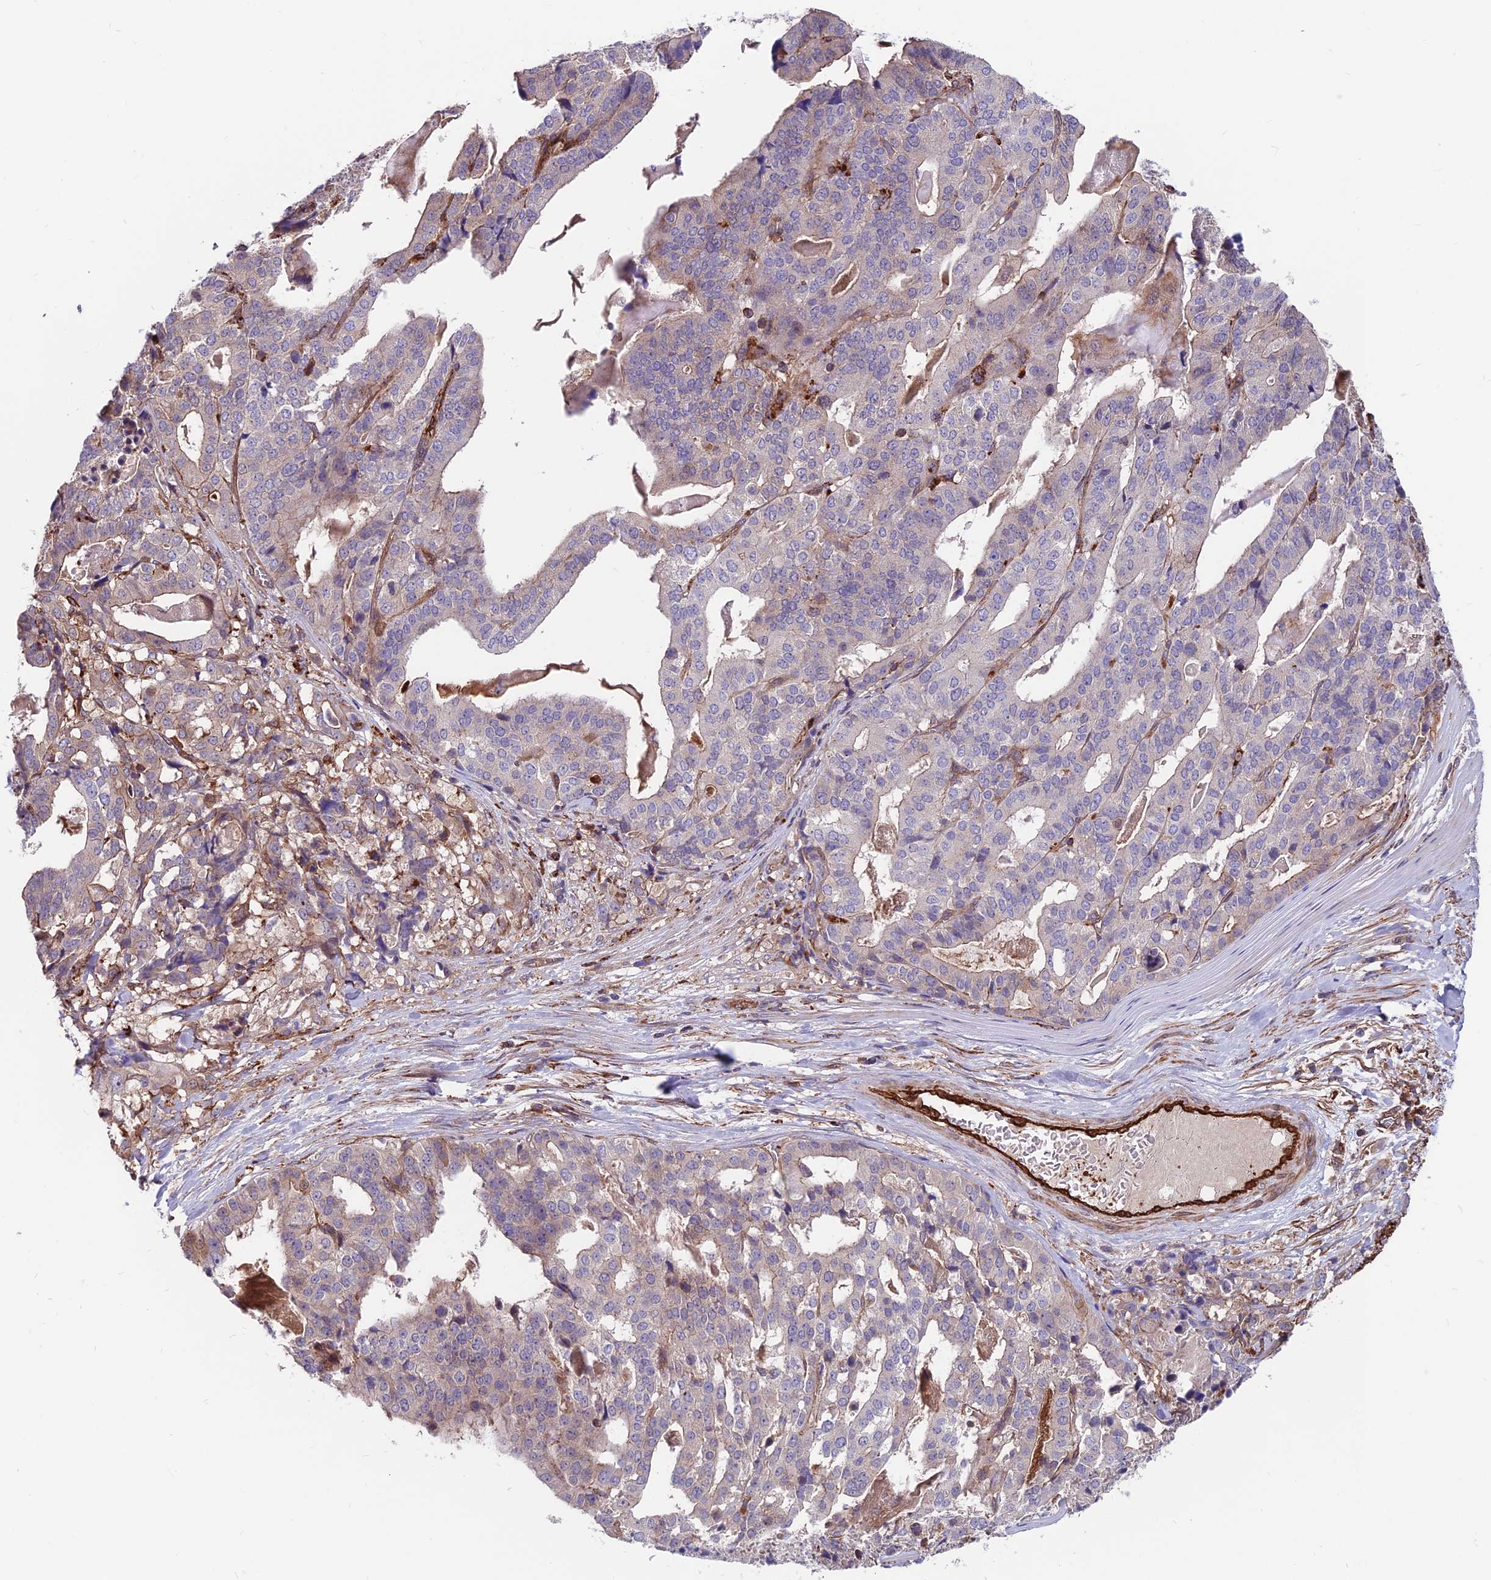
{"staining": {"intensity": "negative", "quantity": "none", "location": "none"}, "tissue": "stomach cancer", "cell_type": "Tumor cells", "image_type": "cancer", "snomed": [{"axis": "morphology", "description": "Adenocarcinoma, NOS"}, {"axis": "topography", "description": "Stomach"}], "caption": "IHC micrograph of neoplastic tissue: stomach cancer (adenocarcinoma) stained with DAB (3,3'-diaminobenzidine) displays no significant protein expression in tumor cells.", "gene": "RTN4RL1", "patient": {"sex": "male", "age": 48}}